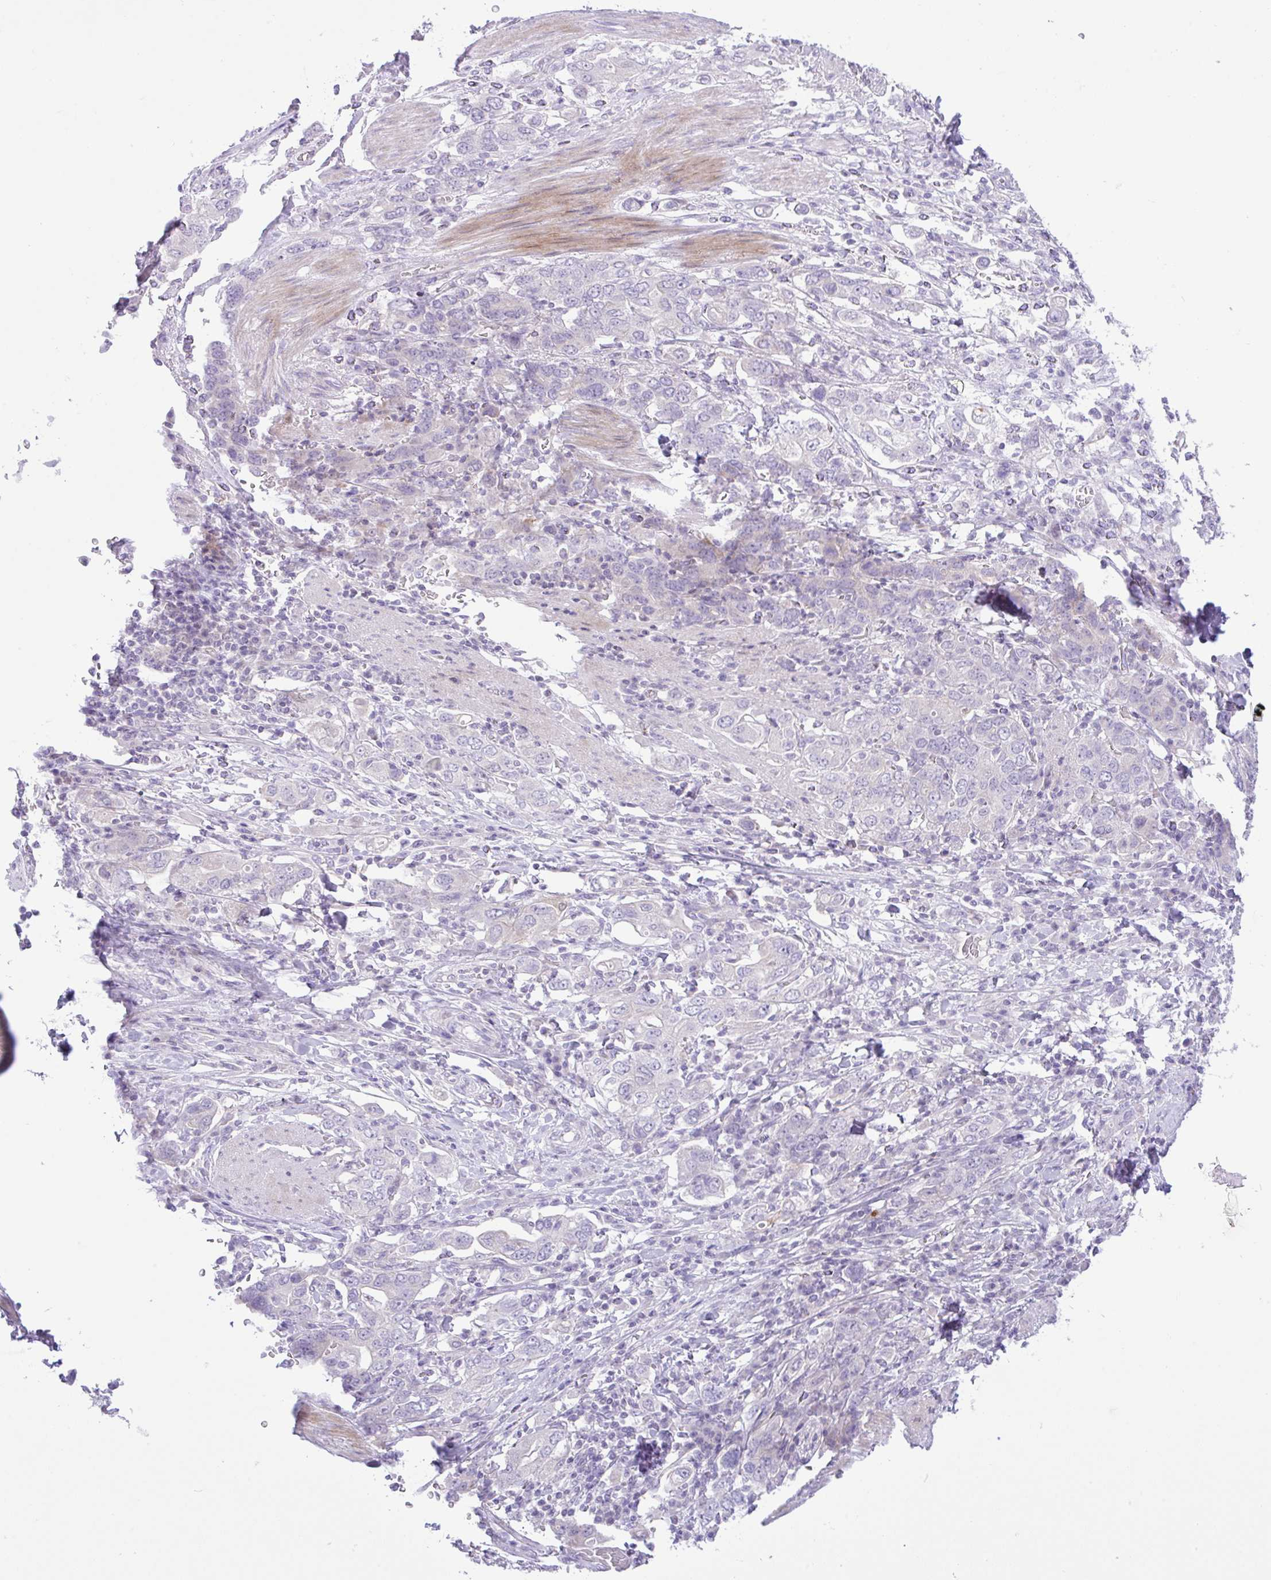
{"staining": {"intensity": "negative", "quantity": "none", "location": "none"}, "tissue": "stomach cancer", "cell_type": "Tumor cells", "image_type": "cancer", "snomed": [{"axis": "morphology", "description": "Adenocarcinoma, NOS"}, {"axis": "topography", "description": "Stomach, upper"}, {"axis": "topography", "description": "Stomach"}], "caption": "A high-resolution photomicrograph shows immunohistochemistry (IHC) staining of stomach cancer, which shows no significant expression in tumor cells.", "gene": "ZNF101", "patient": {"sex": "male", "age": 62}}